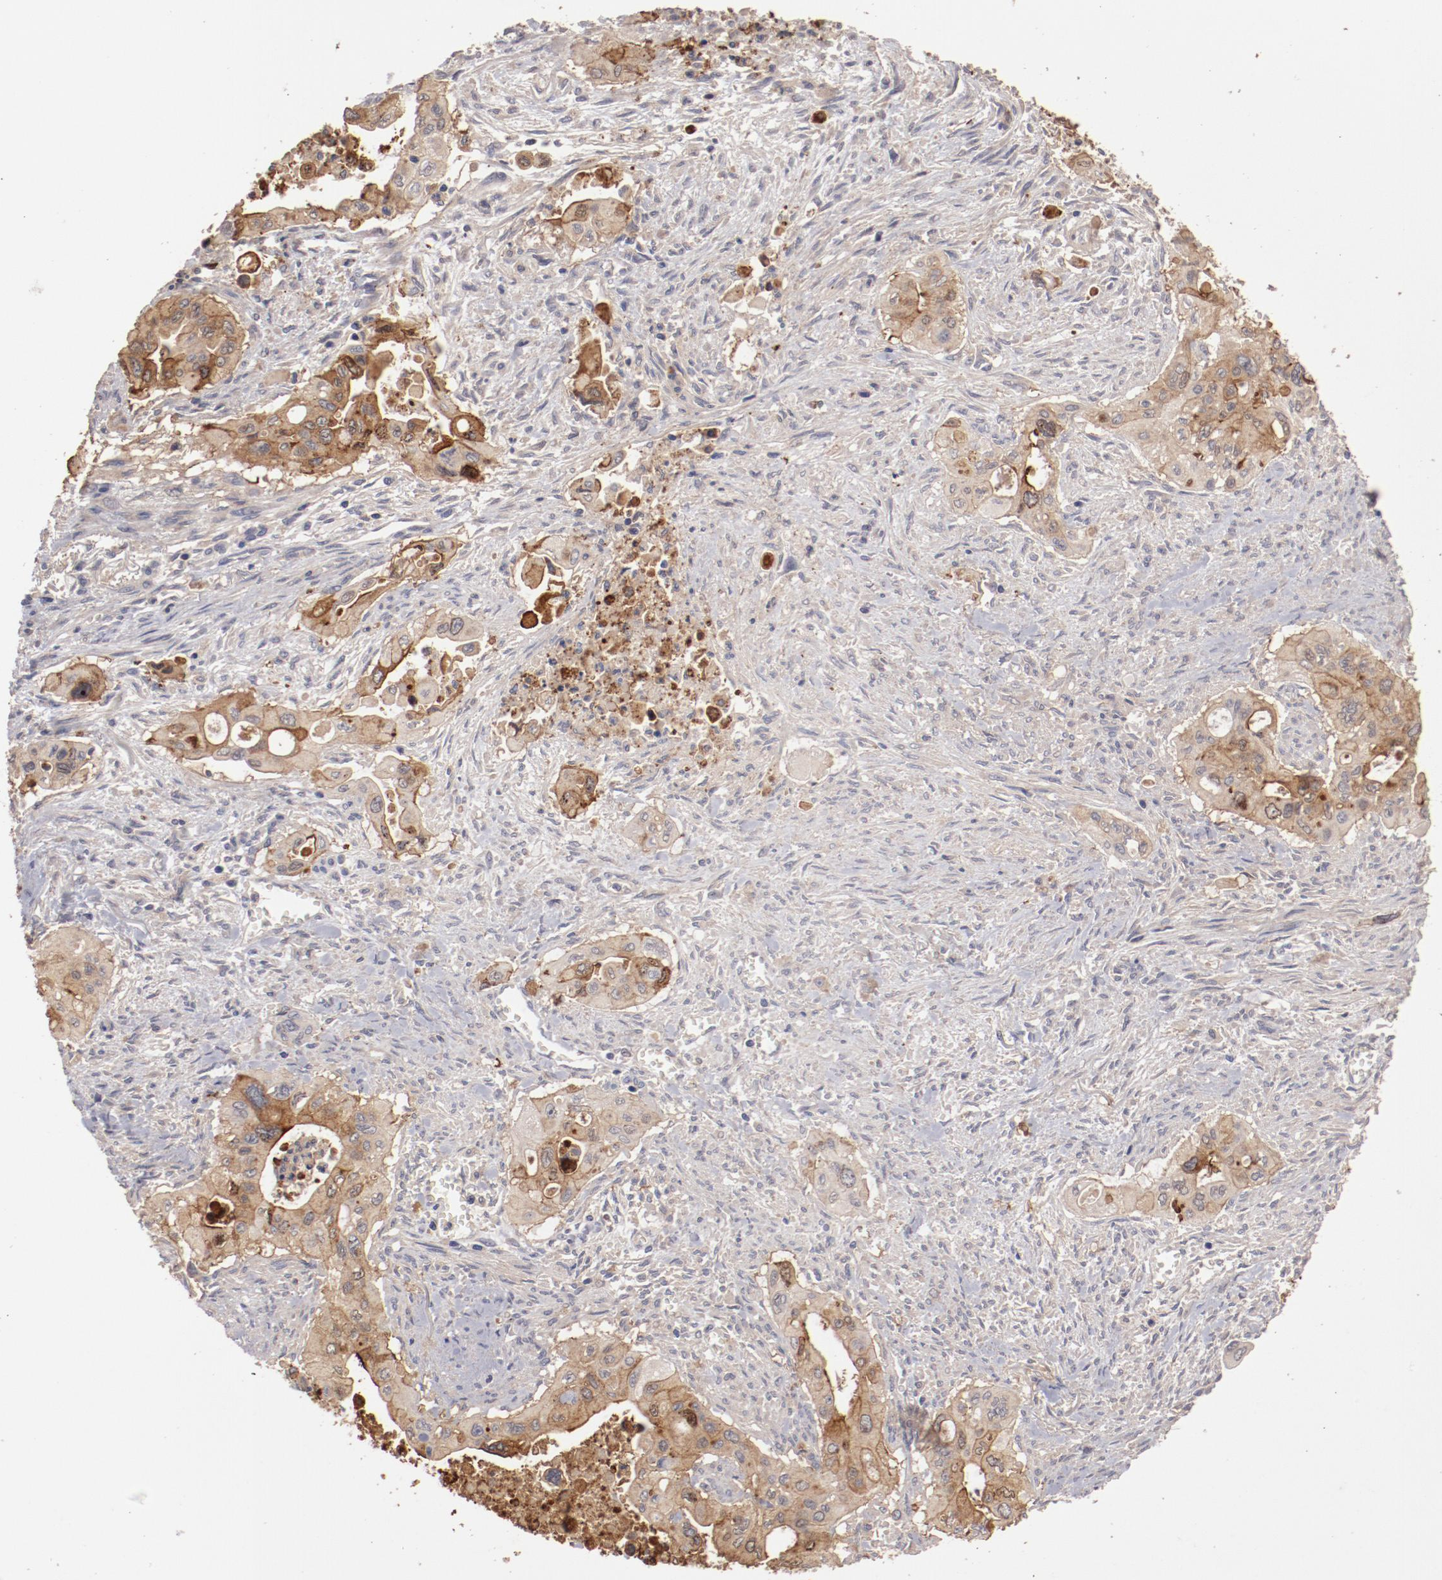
{"staining": {"intensity": "strong", "quantity": ">75%", "location": "cytoplasmic/membranous"}, "tissue": "pancreatic cancer", "cell_type": "Tumor cells", "image_type": "cancer", "snomed": [{"axis": "morphology", "description": "Adenocarcinoma, NOS"}, {"axis": "topography", "description": "Pancreas"}], "caption": "Pancreatic adenocarcinoma stained with a protein marker demonstrates strong staining in tumor cells.", "gene": "LRRC75B", "patient": {"sex": "male", "age": 77}}